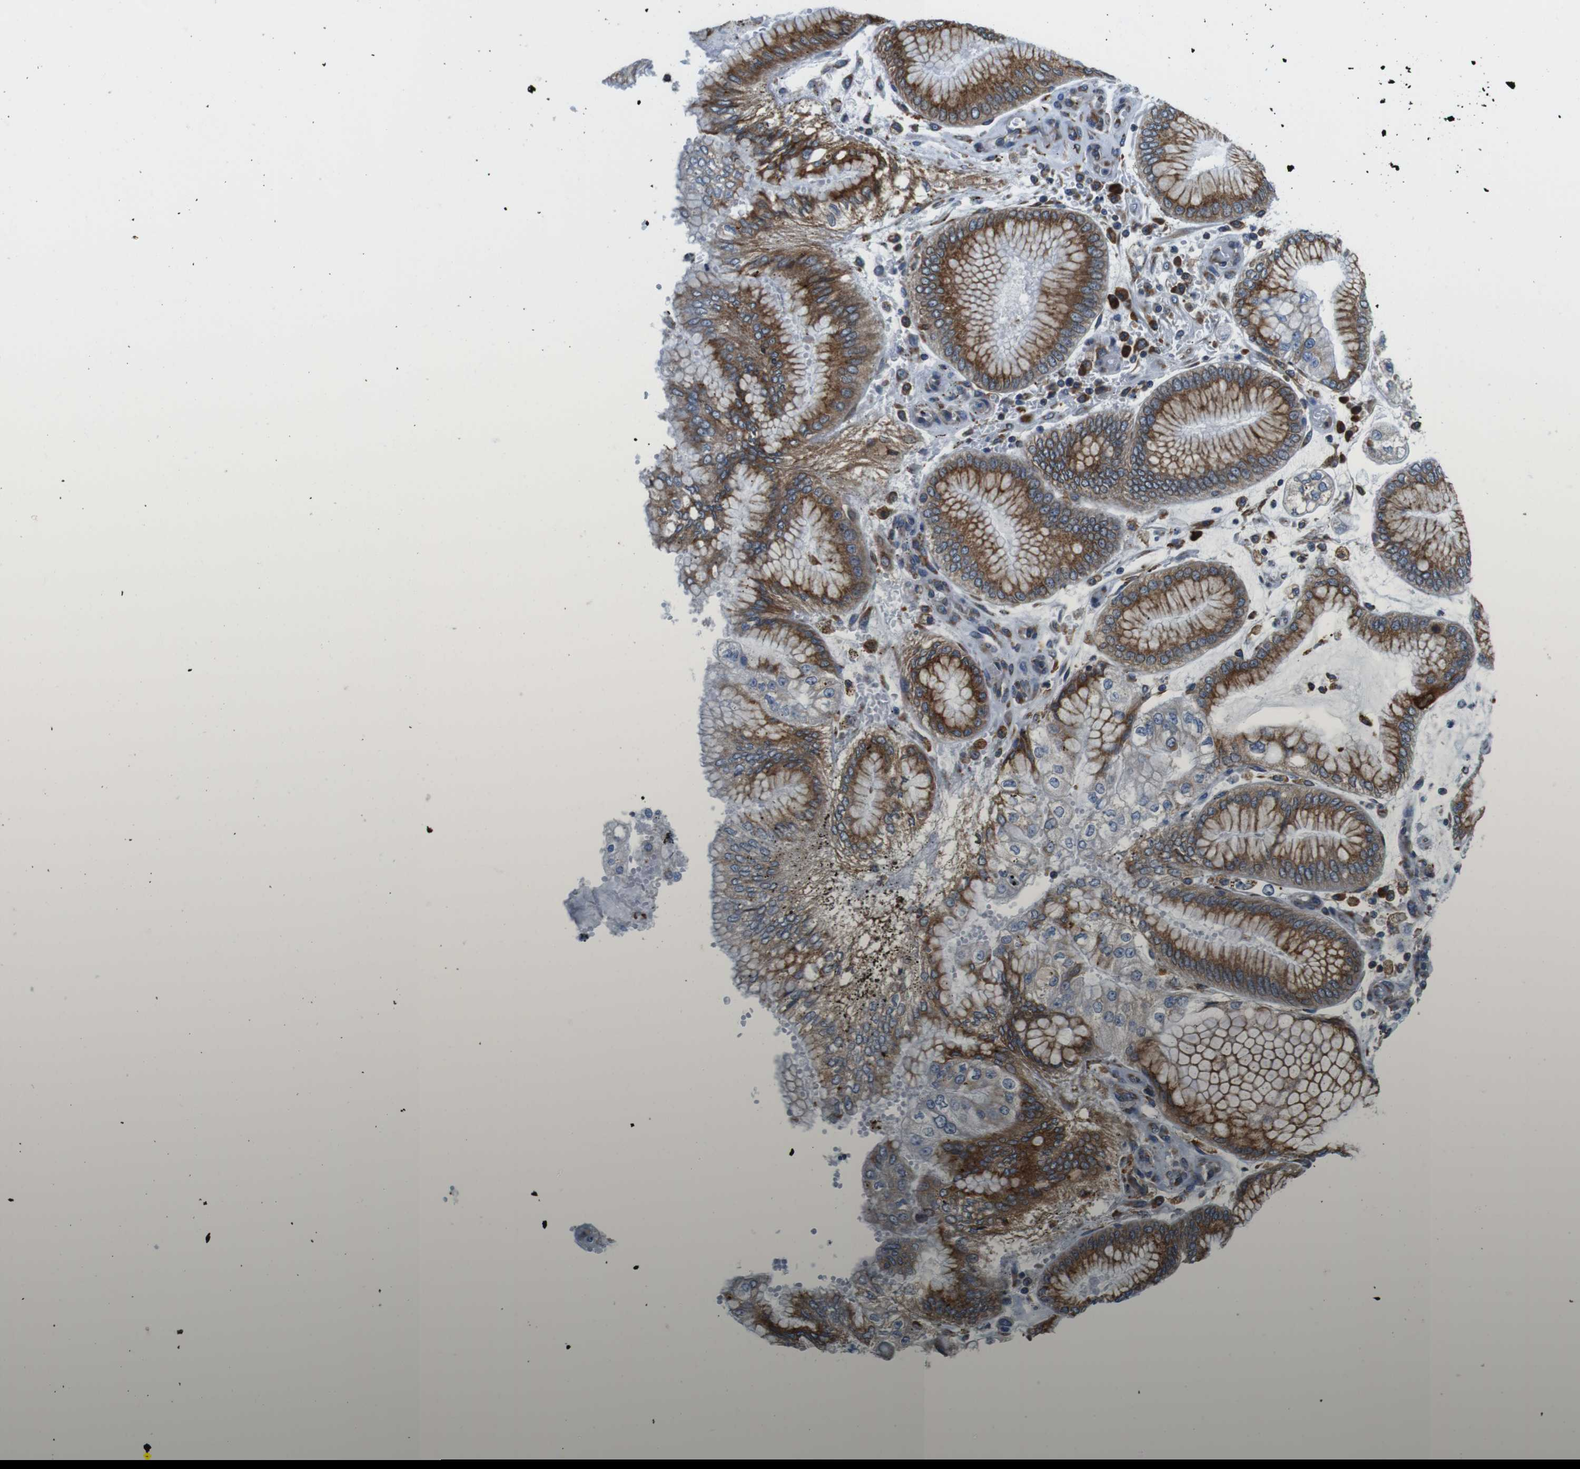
{"staining": {"intensity": "moderate", "quantity": ">75%", "location": "cytoplasmic/membranous"}, "tissue": "stomach cancer", "cell_type": "Tumor cells", "image_type": "cancer", "snomed": [{"axis": "morphology", "description": "Adenocarcinoma, NOS"}, {"axis": "topography", "description": "Stomach"}], "caption": "This is a micrograph of immunohistochemistry staining of adenocarcinoma (stomach), which shows moderate expression in the cytoplasmic/membranous of tumor cells.", "gene": "UGGT1", "patient": {"sex": "male", "age": 76}}